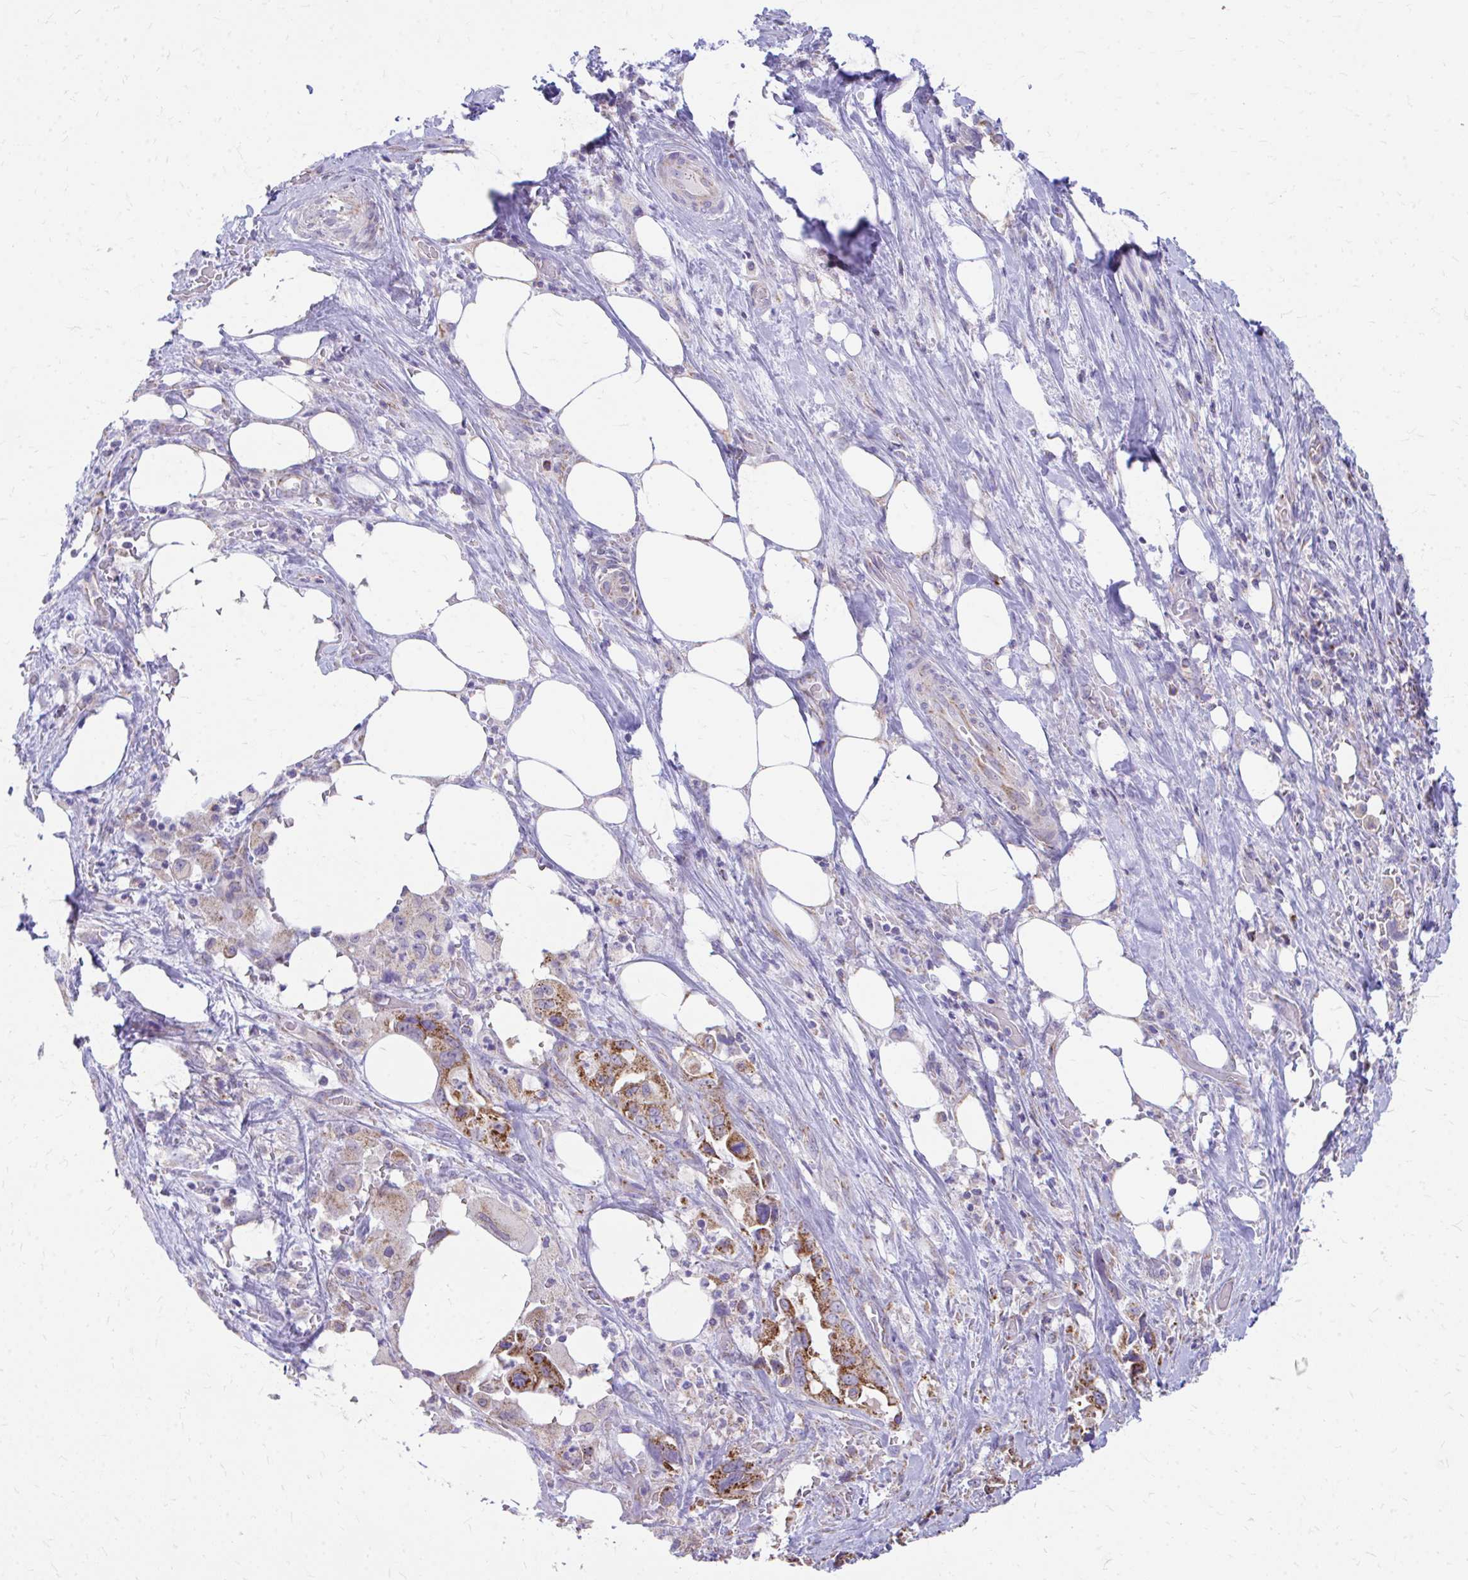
{"staining": {"intensity": "moderate", "quantity": ">75%", "location": "cytoplasmic/membranous"}, "tissue": "pancreatic cancer", "cell_type": "Tumor cells", "image_type": "cancer", "snomed": [{"axis": "morphology", "description": "Adenocarcinoma, NOS"}, {"axis": "topography", "description": "Pancreas"}], "caption": "High-power microscopy captured an immunohistochemistry micrograph of adenocarcinoma (pancreatic), revealing moderate cytoplasmic/membranous positivity in approximately >75% of tumor cells. The staining was performed using DAB (3,3'-diaminobenzidine), with brown indicating positive protein expression. Nuclei are stained blue with hematoxylin.", "gene": "MRPL19", "patient": {"sex": "female", "age": 61}}